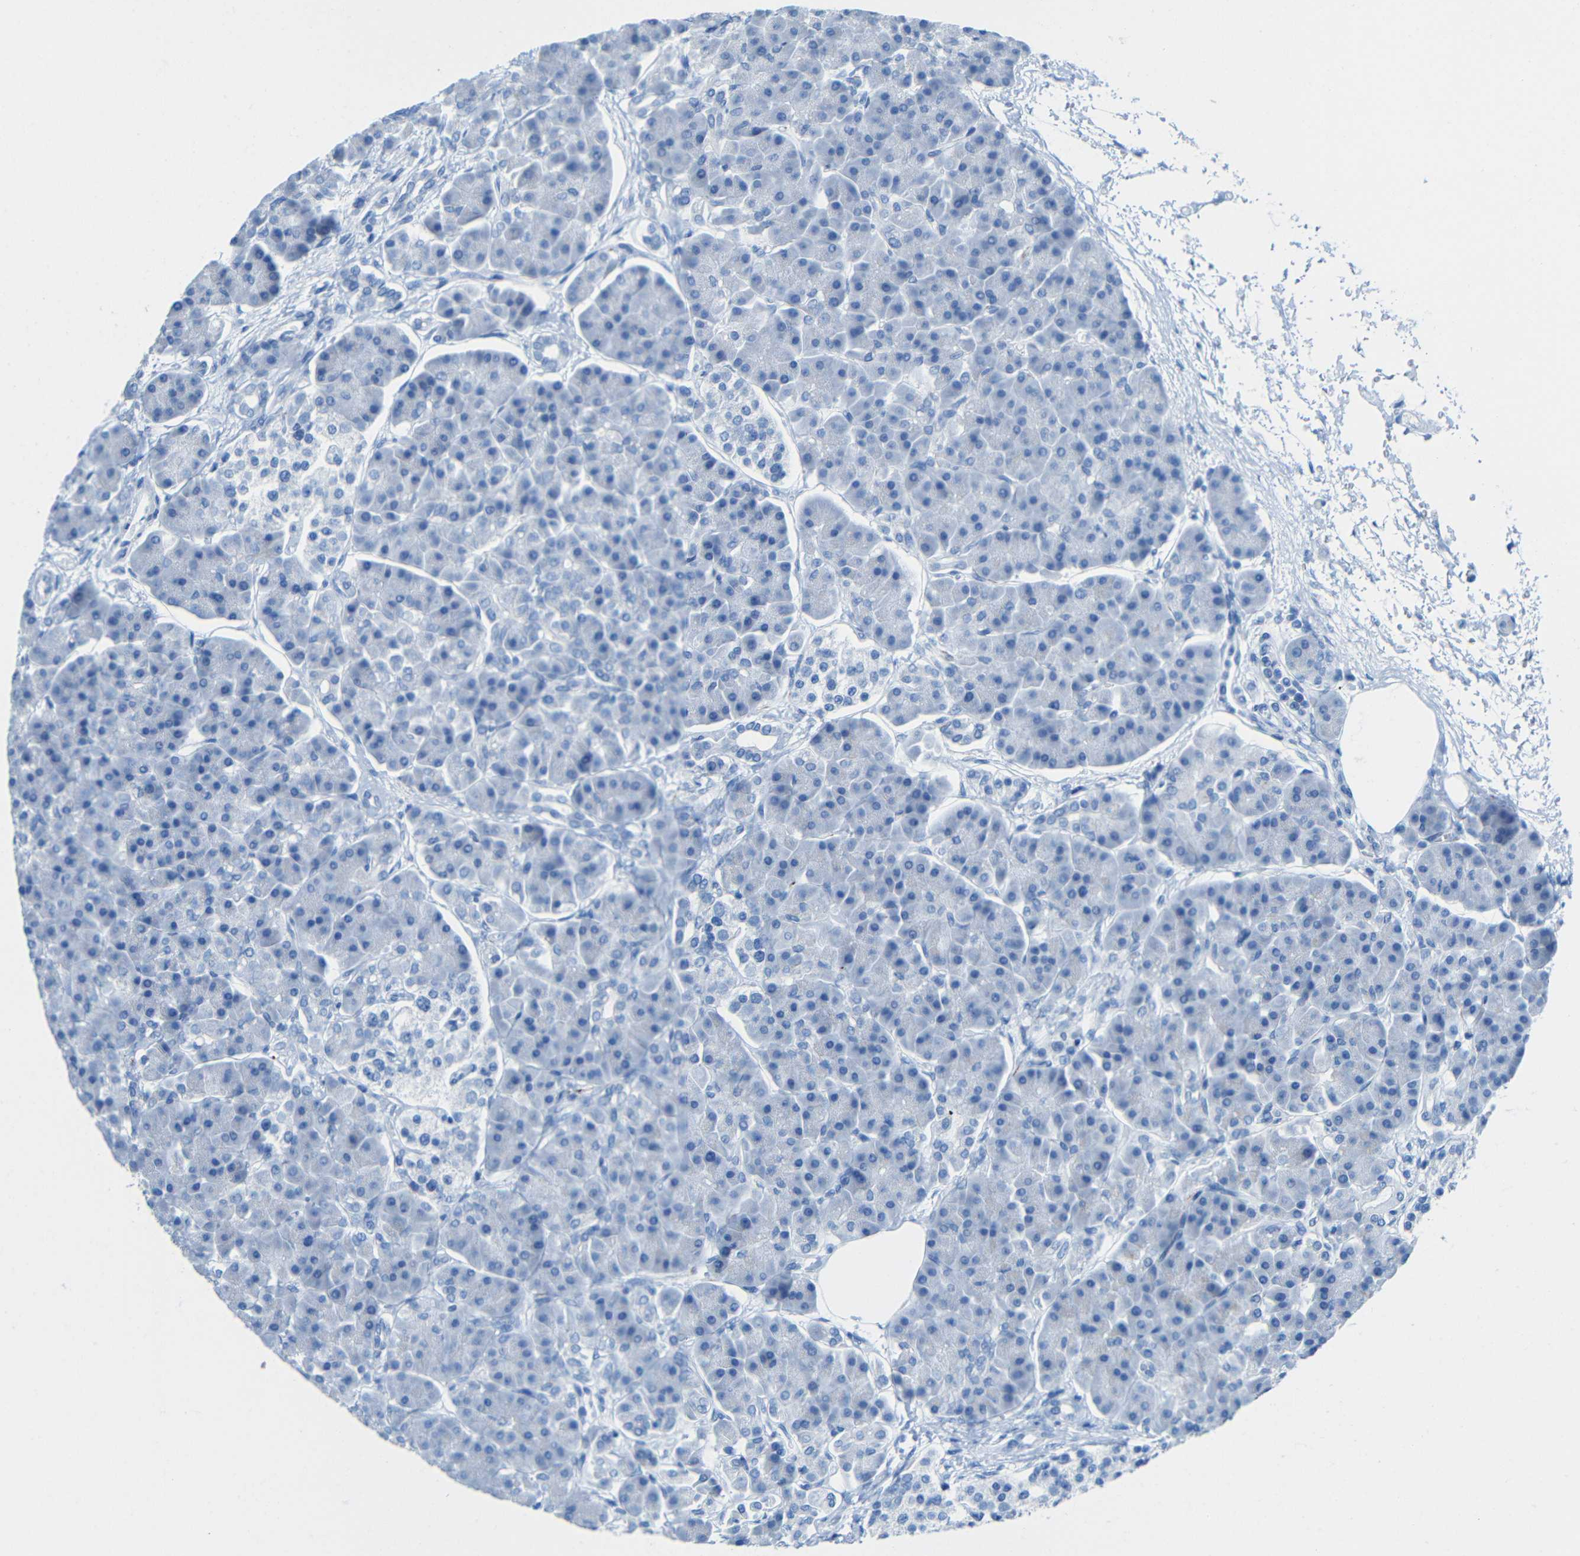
{"staining": {"intensity": "strong", "quantity": "25%-75%", "location": "cytoplasmic/membranous"}, "tissue": "pancreas", "cell_type": "Exocrine glandular cells", "image_type": "normal", "snomed": [{"axis": "morphology", "description": "Normal tissue, NOS"}, {"axis": "topography", "description": "Pancreas"}], "caption": "Protein staining exhibits strong cytoplasmic/membranous expression in approximately 25%-75% of exocrine glandular cells in benign pancreas.", "gene": "TUBB4B", "patient": {"sex": "female", "age": 70}}